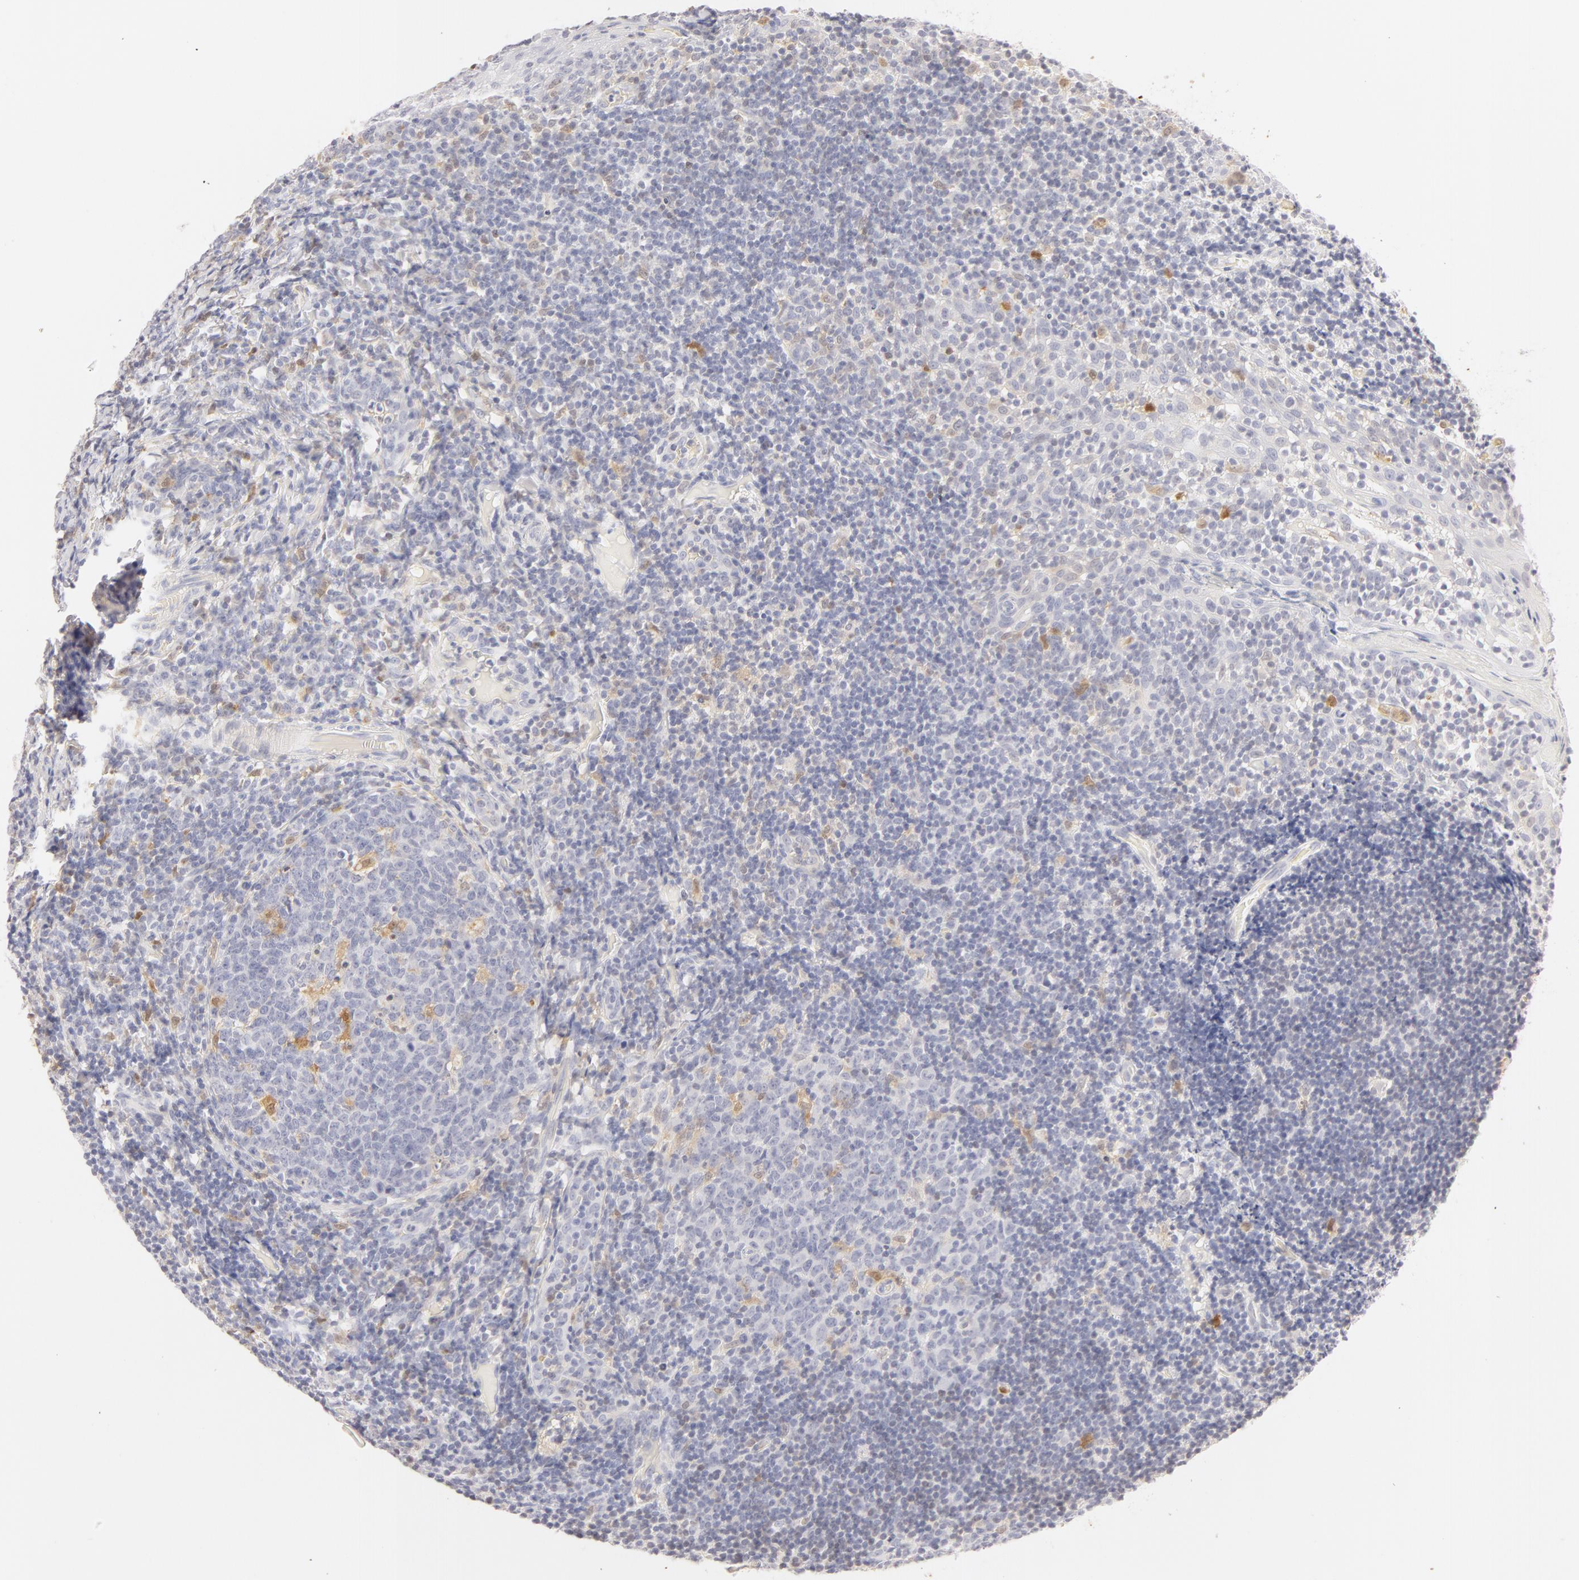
{"staining": {"intensity": "weak", "quantity": "<25%", "location": "cytoplasmic/membranous,nuclear"}, "tissue": "tonsil", "cell_type": "Germinal center cells", "image_type": "normal", "snomed": [{"axis": "morphology", "description": "Normal tissue, NOS"}, {"axis": "topography", "description": "Tonsil"}], "caption": "A high-resolution image shows IHC staining of normal tonsil, which shows no significant positivity in germinal center cells.", "gene": "CA2", "patient": {"sex": "male", "age": 6}}